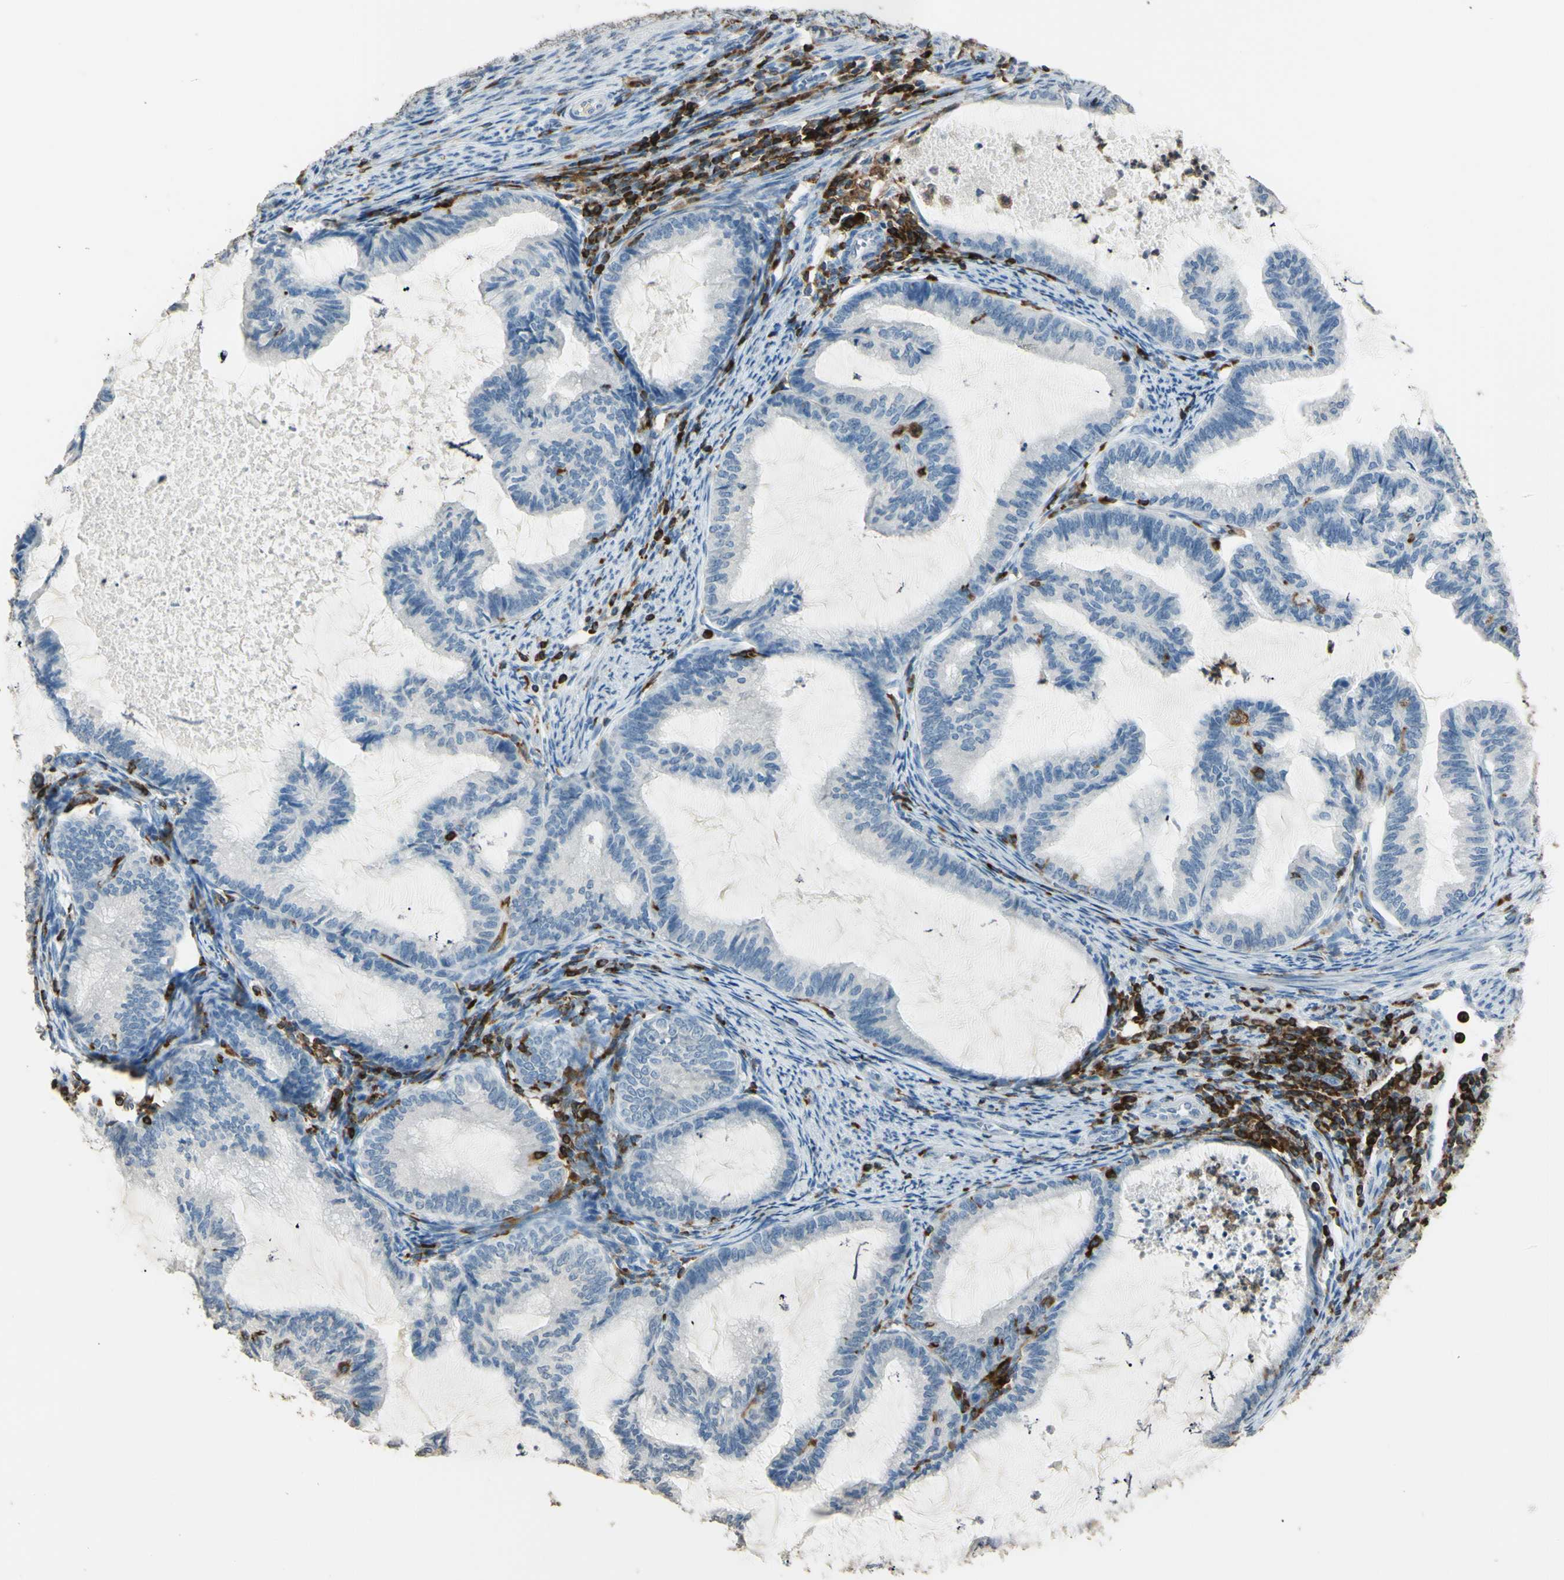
{"staining": {"intensity": "negative", "quantity": "none", "location": "none"}, "tissue": "cervical cancer", "cell_type": "Tumor cells", "image_type": "cancer", "snomed": [{"axis": "morphology", "description": "Normal tissue, NOS"}, {"axis": "morphology", "description": "Adenocarcinoma, NOS"}, {"axis": "topography", "description": "Cervix"}, {"axis": "topography", "description": "Endometrium"}], "caption": "Immunohistochemistry (IHC) histopathology image of neoplastic tissue: cervical cancer (adenocarcinoma) stained with DAB shows no significant protein positivity in tumor cells.", "gene": "PSTPIP1", "patient": {"sex": "female", "age": 86}}